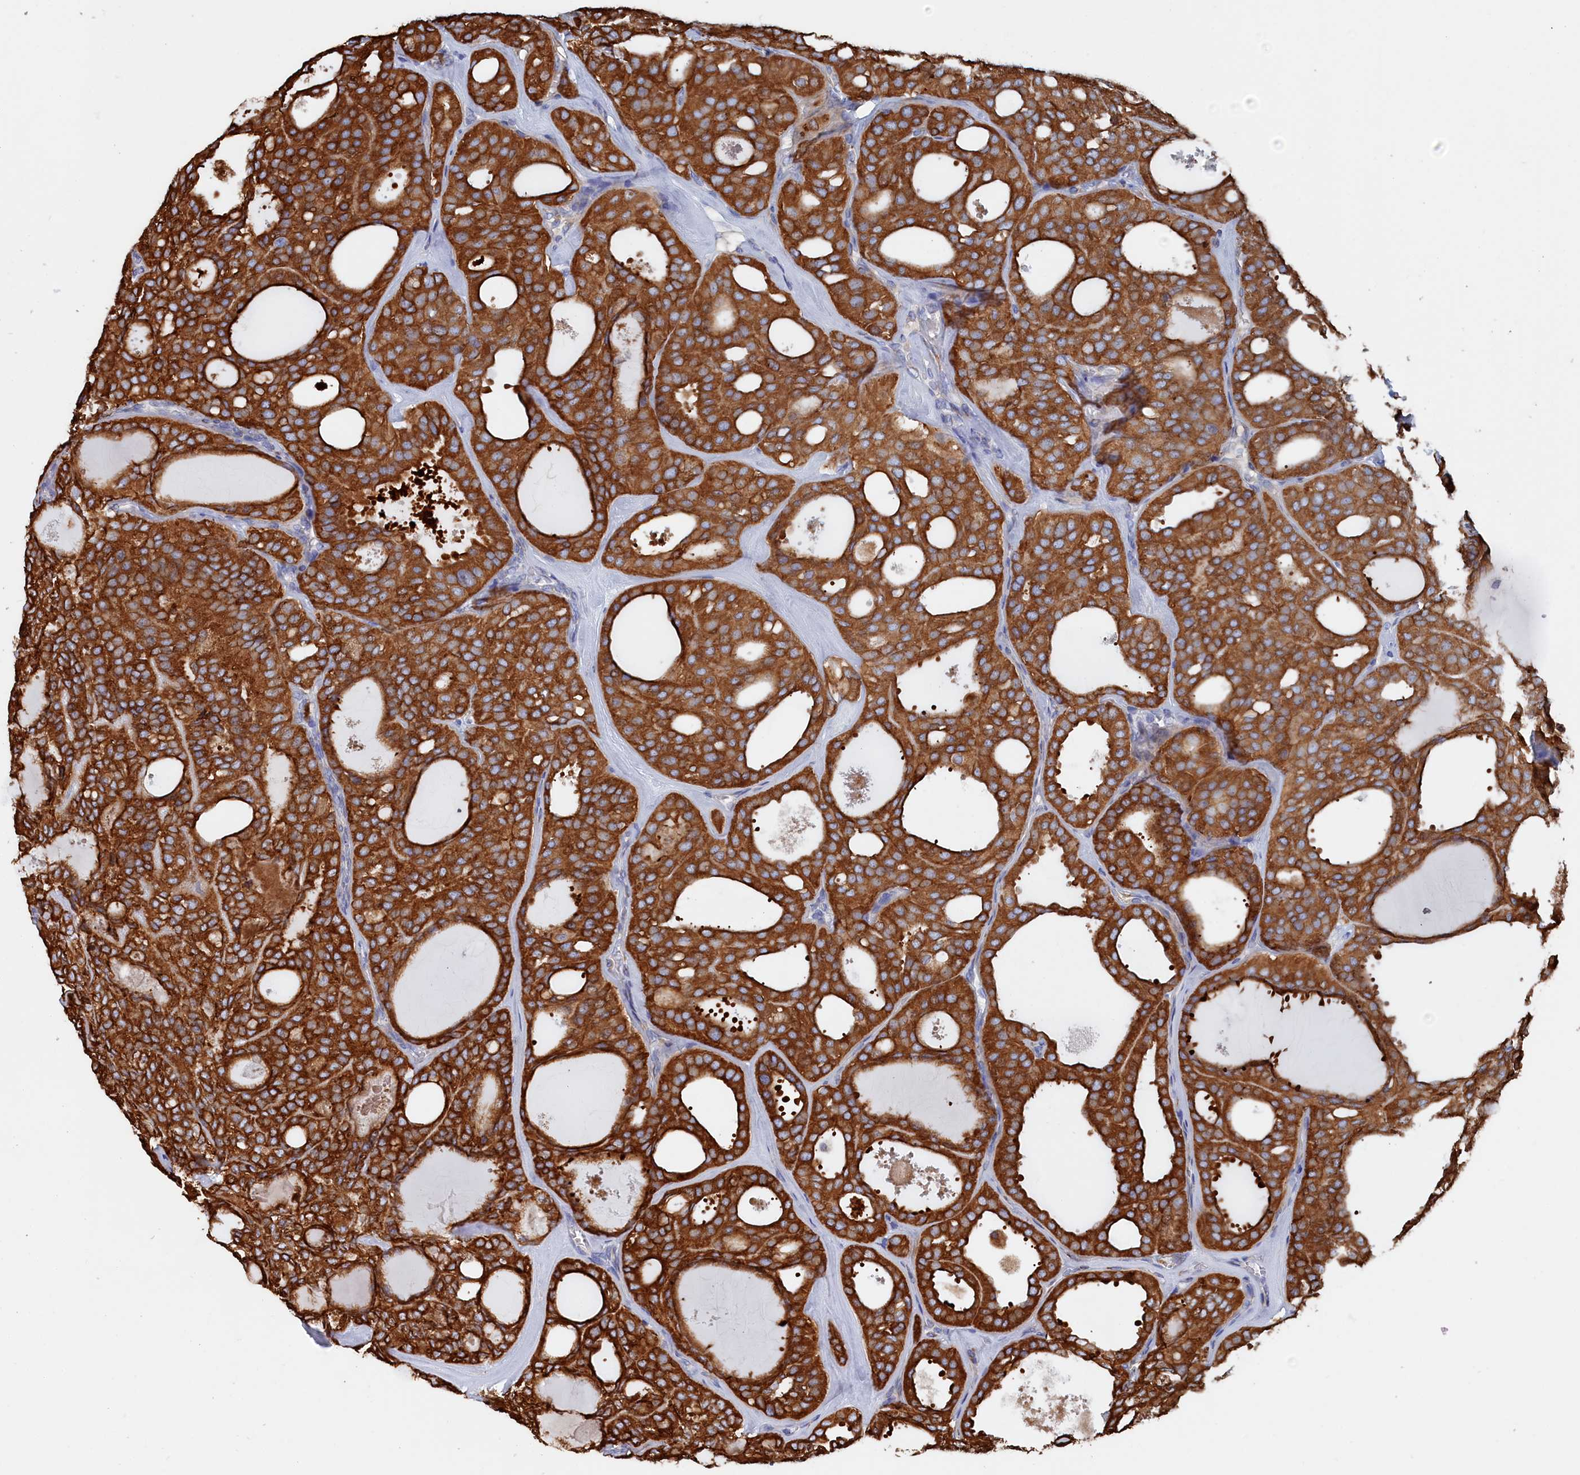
{"staining": {"intensity": "strong", "quantity": ">75%", "location": "cytoplasmic/membranous"}, "tissue": "thyroid cancer", "cell_type": "Tumor cells", "image_type": "cancer", "snomed": [{"axis": "morphology", "description": "Follicular adenoma carcinoma, NOS"}, {"axis": "topography", "description": "Thyroid gland"}], "caption": "IHC histopathology image of neoplastic tissue: human thyroid cancer stained using IHC reveals high levels of strong protein expression localized specifically in the cytoplasmic/membranous of tumor cells, appearing as a cytoplasmic/membranous brown color.", "gene": "COG7", "patient": {"sex": "male", "age": 75}}